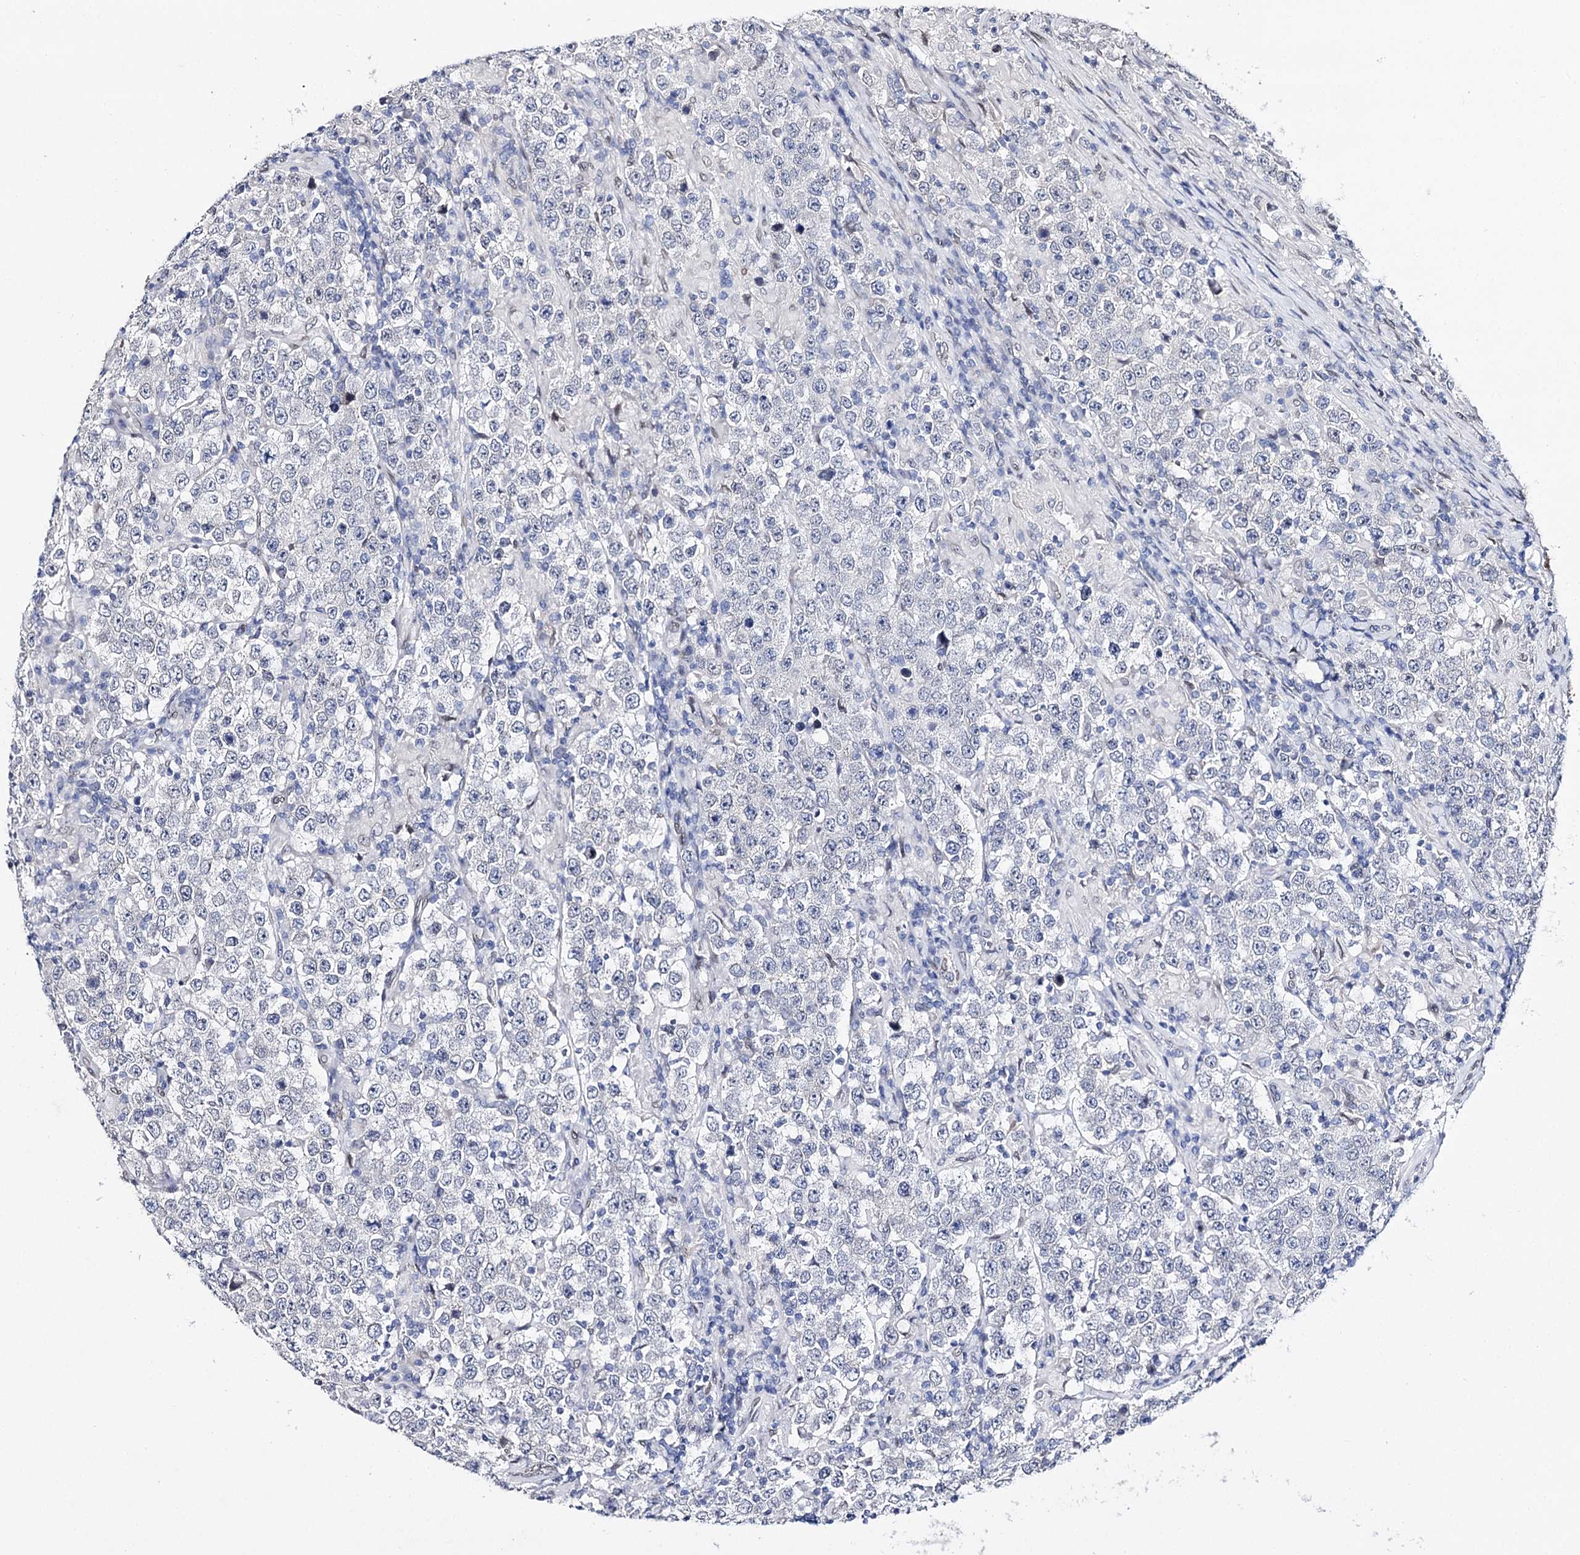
{"staining": {"intensity": "negative", "quantity": "none", "location": "none"}, "tissue": "testis cancer", "cell_type": "Tumor cells", "image_type": "cancer", "snomed": [{"axis": "morphology", "description": "Normal tissue, NOS"}, {"axis": "morphology", "description": "Urothelial carcinoma, High grade"}, {"axis": "morphology", "description": "Seminoma, NOS"}, {"axis": "morphology", "description": "Carcinoma, Embryonal, NOS"}, {"axis": "topography", "description": "Urinary bladder"}, {"axis": "topography", "description": "Testis"}], "caption": "High power microscopy histopathology image of an IHC photomicrograph of testis cancer, revealing no significant positivity in tumor cells.", "gene": "TMEM201", "patient": {"sex": "male", "age": 41}}